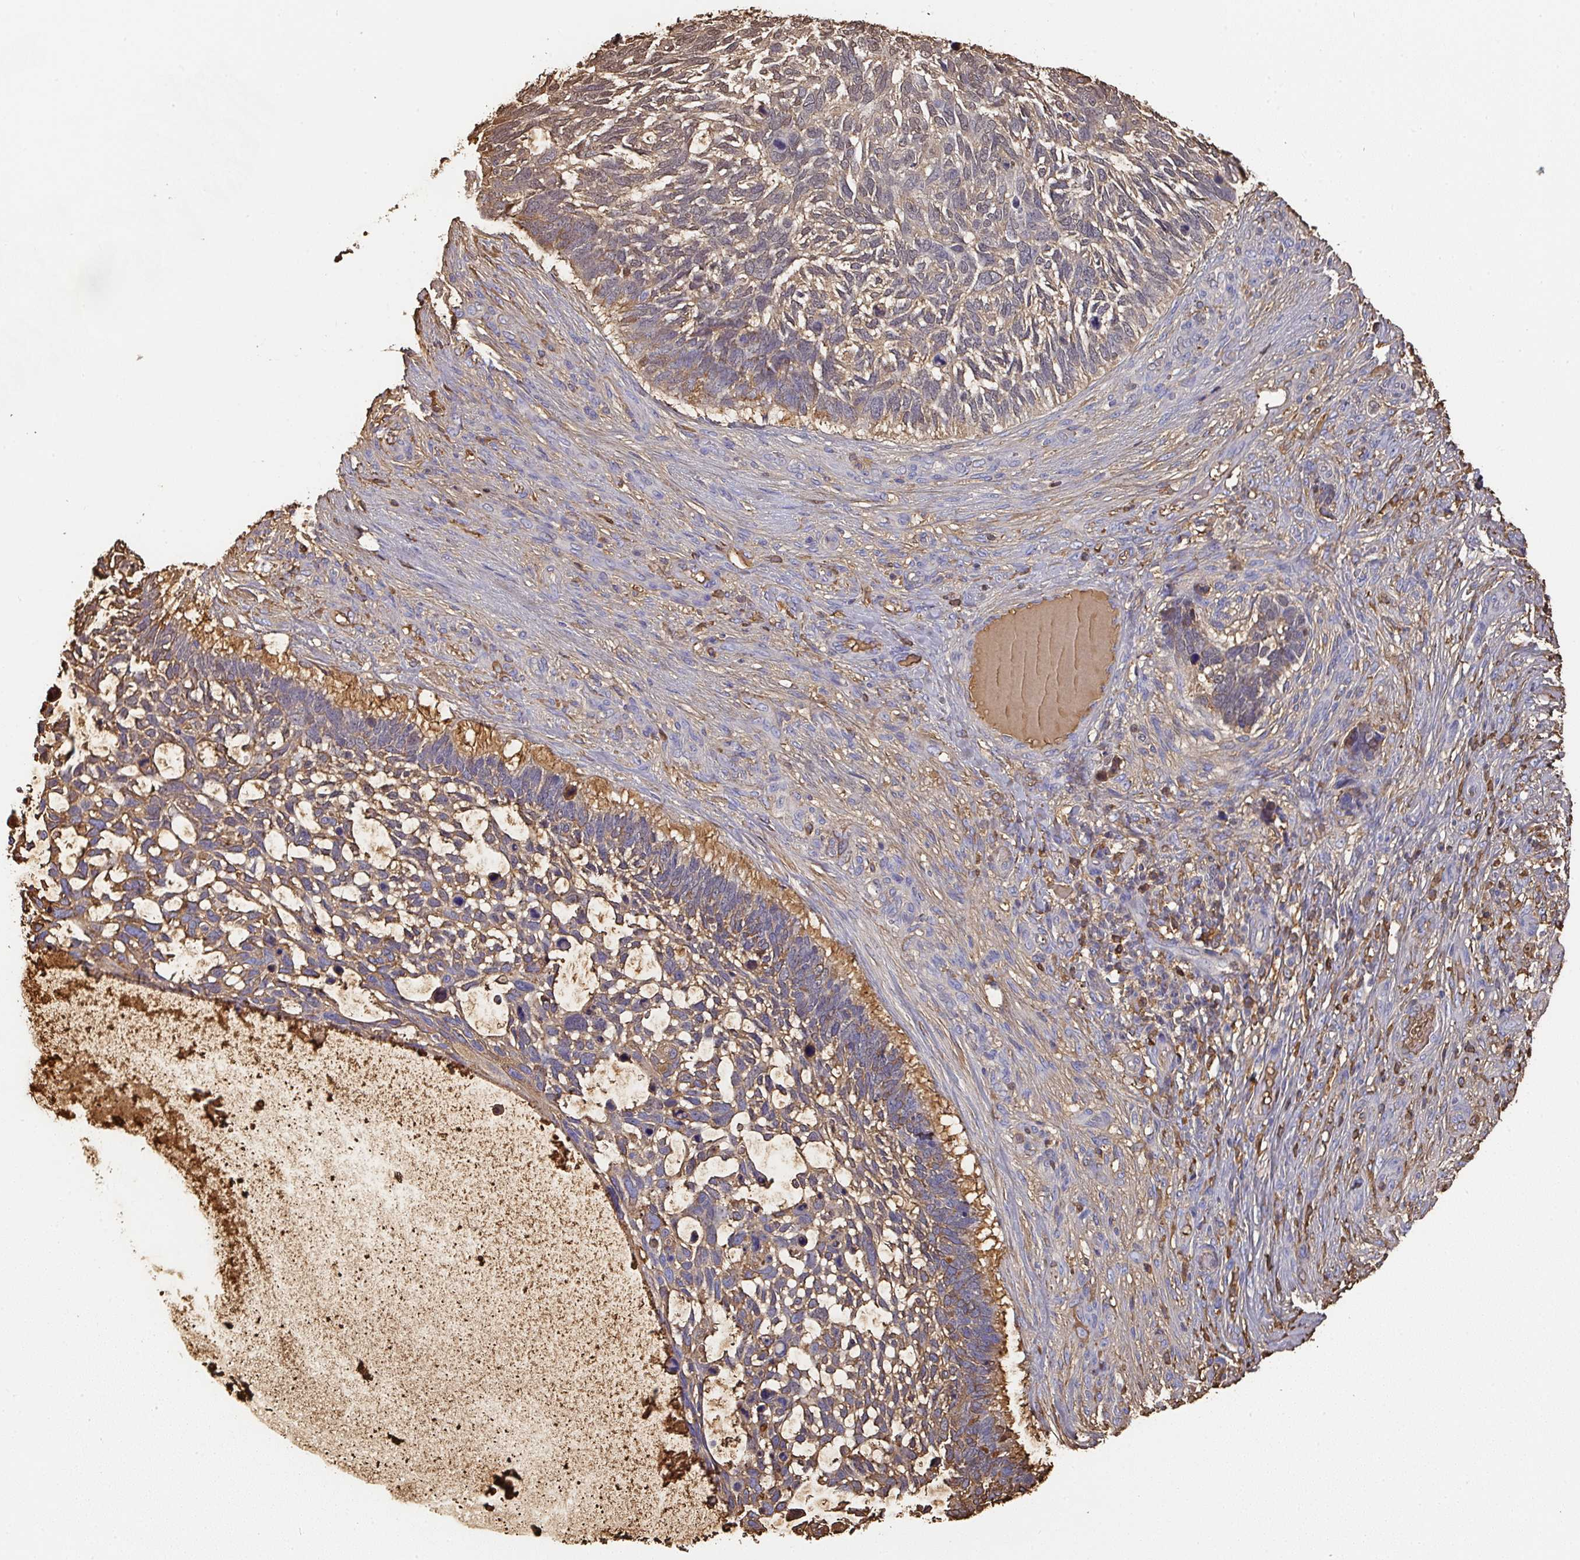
{"staining": {"intensity": "weak", "quantity": ">75%", "location": "cytoplasmic/membranous"}, "tissue": "skin cancer", "cell_type": "Tumor cells", "image_type": "cancer", "snomed": [{"axis": "morphology", "description": "Basal cell carcinoma"}, {"axis": "topography", "description": "Skin"}], "caption": "Tumor cells exhibit low levels of weak cytoplasmic/membranous staining in approximately >75% of cells in human skin cancer.", "gene": "ALB", "patient": {"sex": "male", "age": 88}}